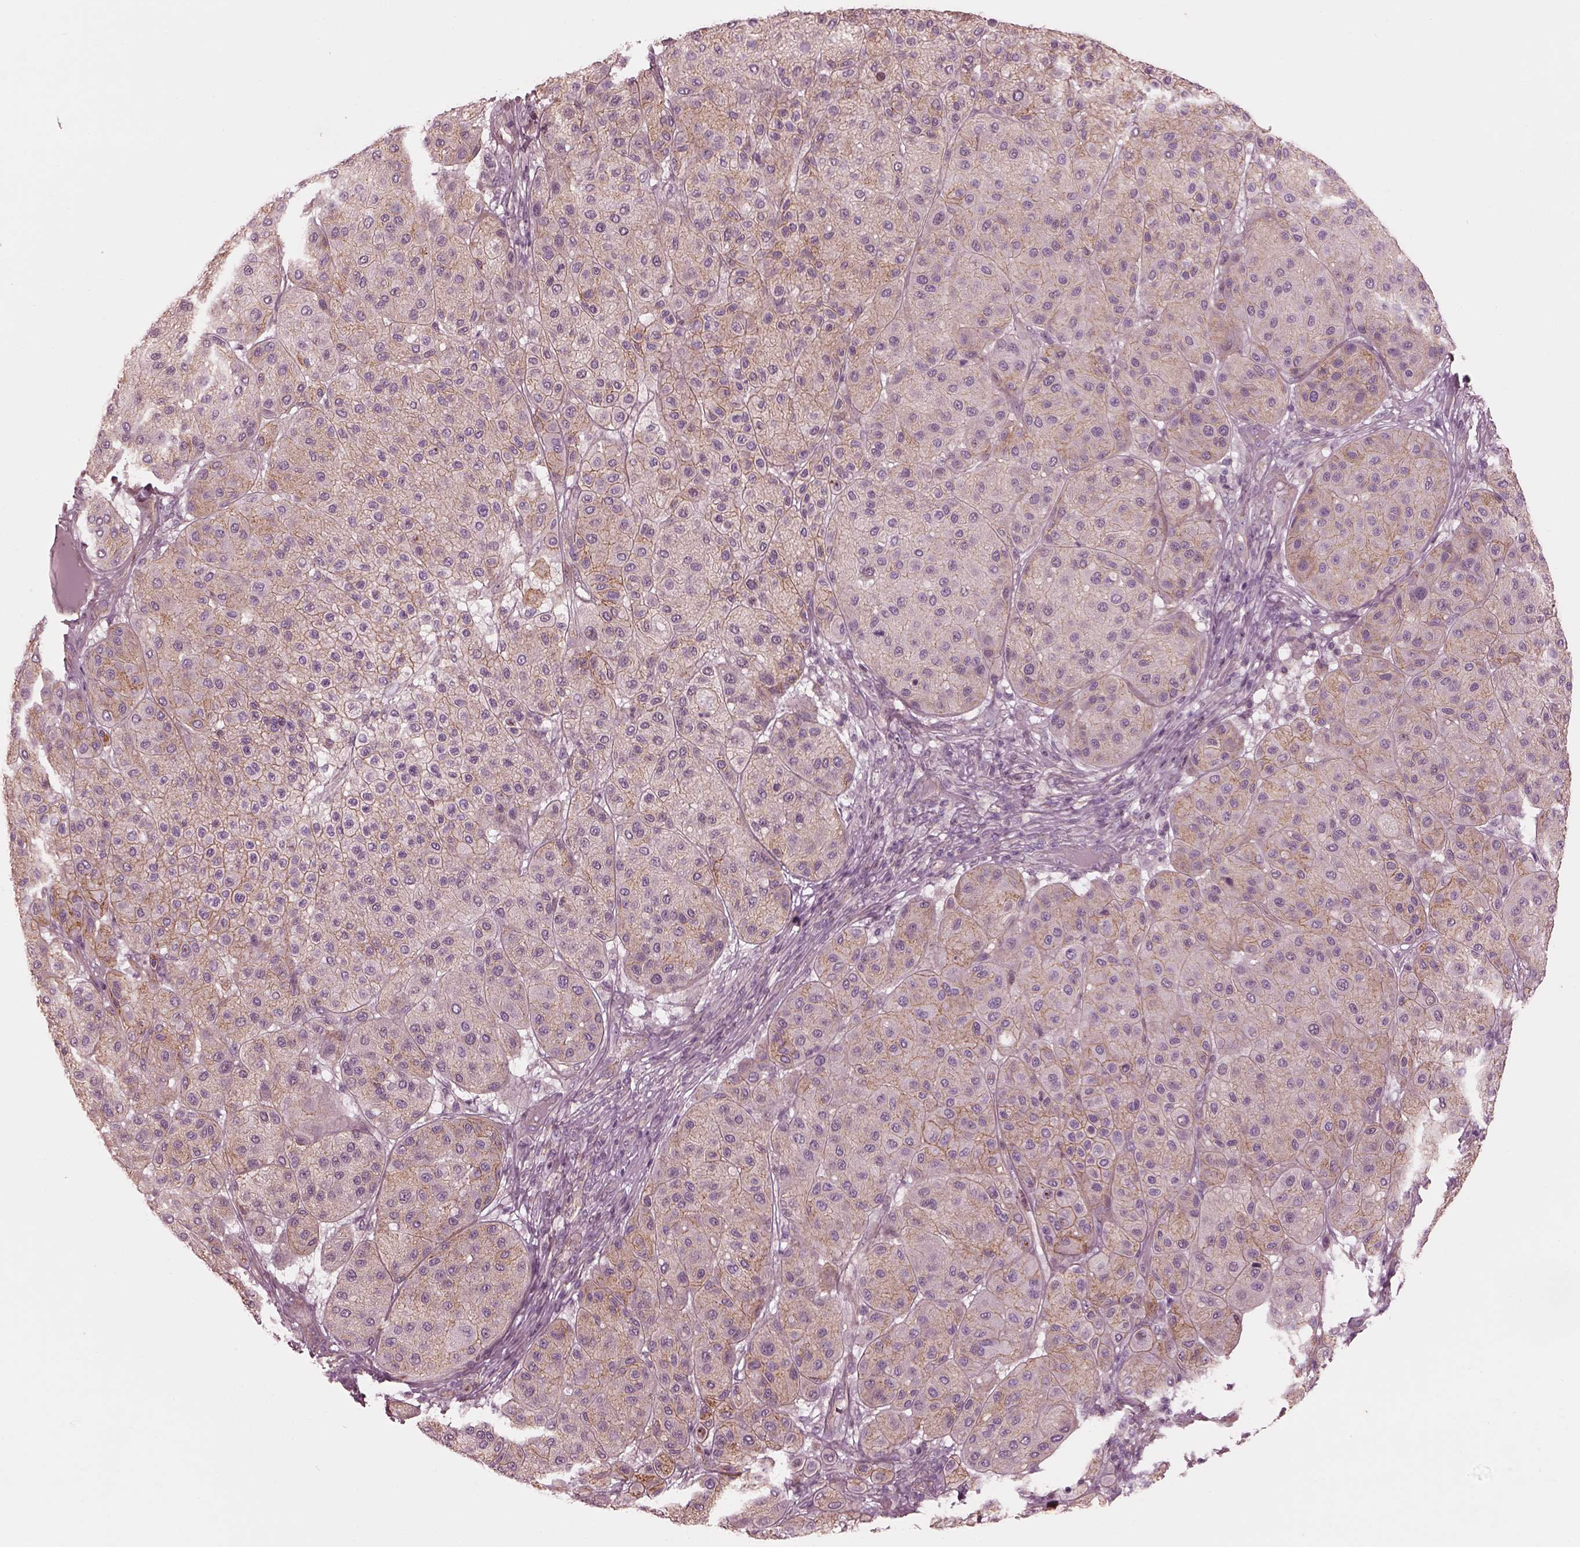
{"staining": {"intensity": "moderate", "quantity": "<25%", "location": "cytoplasmic/membranous"}, "tissue": "melanoma", "cell_type": "Tumor cells", "image_type": "cancer", "snomed": [{"axis": "morphology", "description": "Malignant melanoma, Metastatic site"}, {"axis": "topography", "description": "Smooth muscle"}], "caption": "IHC of melanoma shows low levels of moderate cytoplasmic/membranous positivity in about <25% of tumor cells.", "gene": "ELAPOR1", "patient": {"sex": "male", "age": 41}}